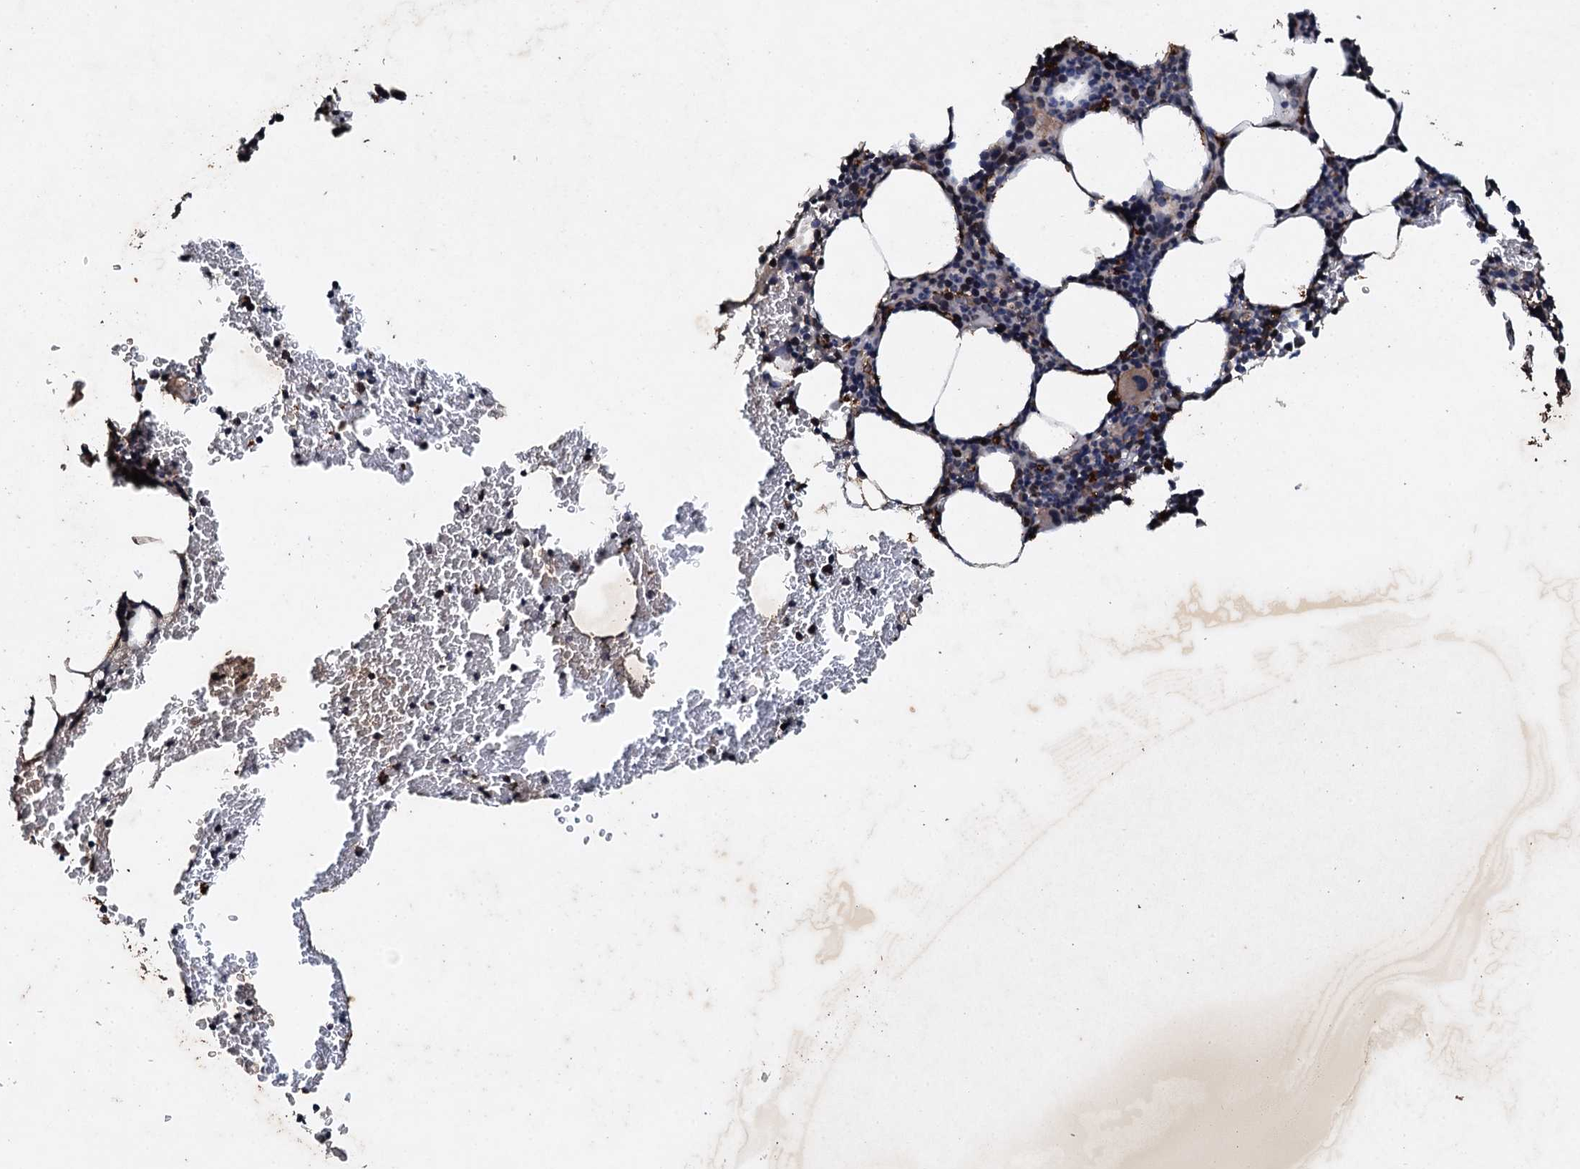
{"staining": {"intensity": "strong", "quantity": "25%-75%", "location": "cytoplasmic/membranous"}, "tissue": "bone marrow", "cell_type": "Hematopoietic cells", "image_type": "normal", "snomed": [{"axis": "morphology", "description": "Normal tissue, NOS"}, {"axis": "topography", "description": "Bone marrow"}], "caption": "Immunohistochemistry (IHC) of normal human bone marrow demonstrates high levels of strong cytoplasmic/membranous staining in about 25%-75% of hematopoietic cells.", "gene": "ADAMTS10", "patient": {"sex": "female", "age": 77}}